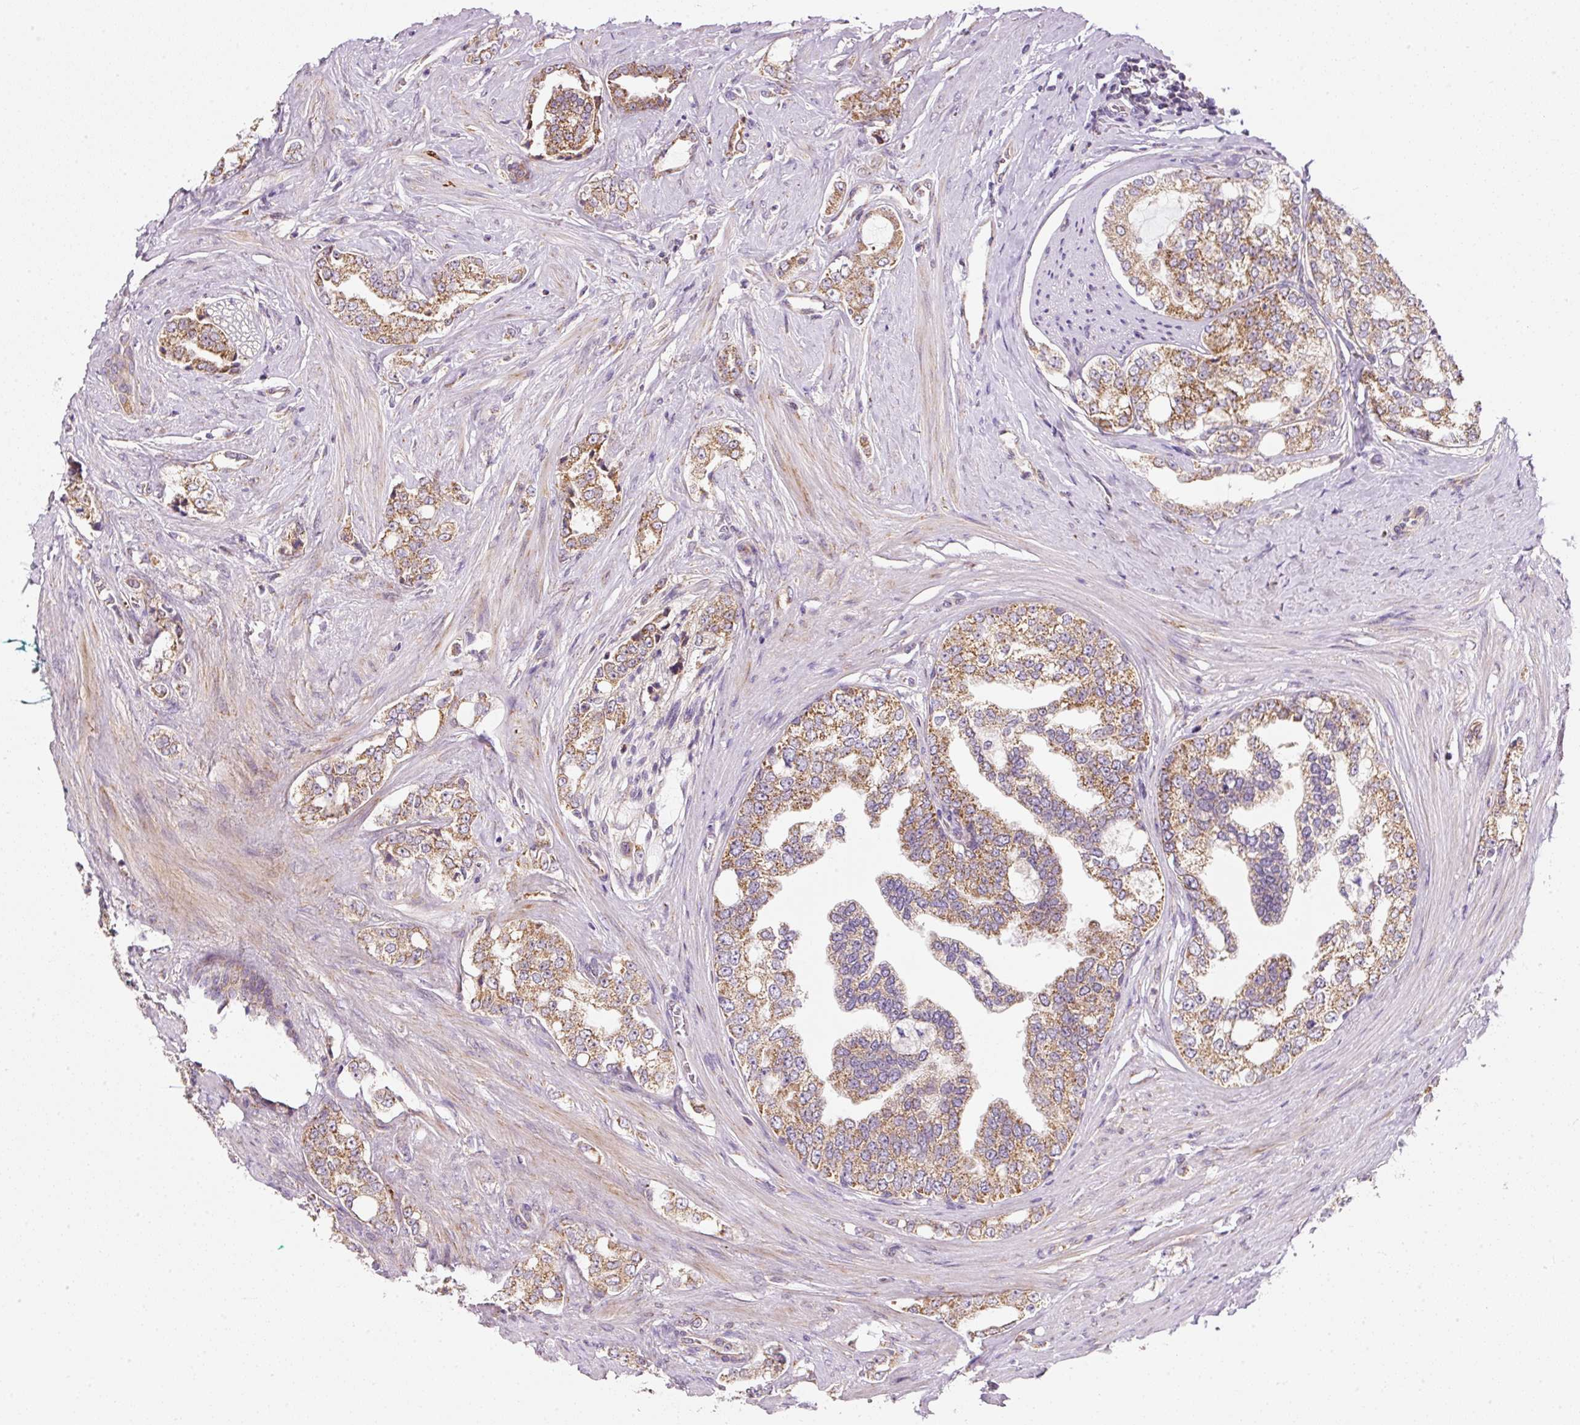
{"staining": {"intensity": "strong", "quantity": ">75%", "location": "cytoplasmic/membranous"}, "tissue": "prostate cancer", "cell_type": "Tumor cells", "image_type": "cancer", "snomed": [{"axis": "morphology", "description": "Adenocarcinoma, High grade"}, {"axis": "topography", "description": "Prostate"}], "caption": "Strong cytoplasmic/membranous expression for a protein is identified in about >75% of tumor cells of adenocarcinoma (high-grade) (prostate) using immunohistochemistry (IHC).", "gene": "FAM78B", "patient": {"sex": "male", "age": 64}}